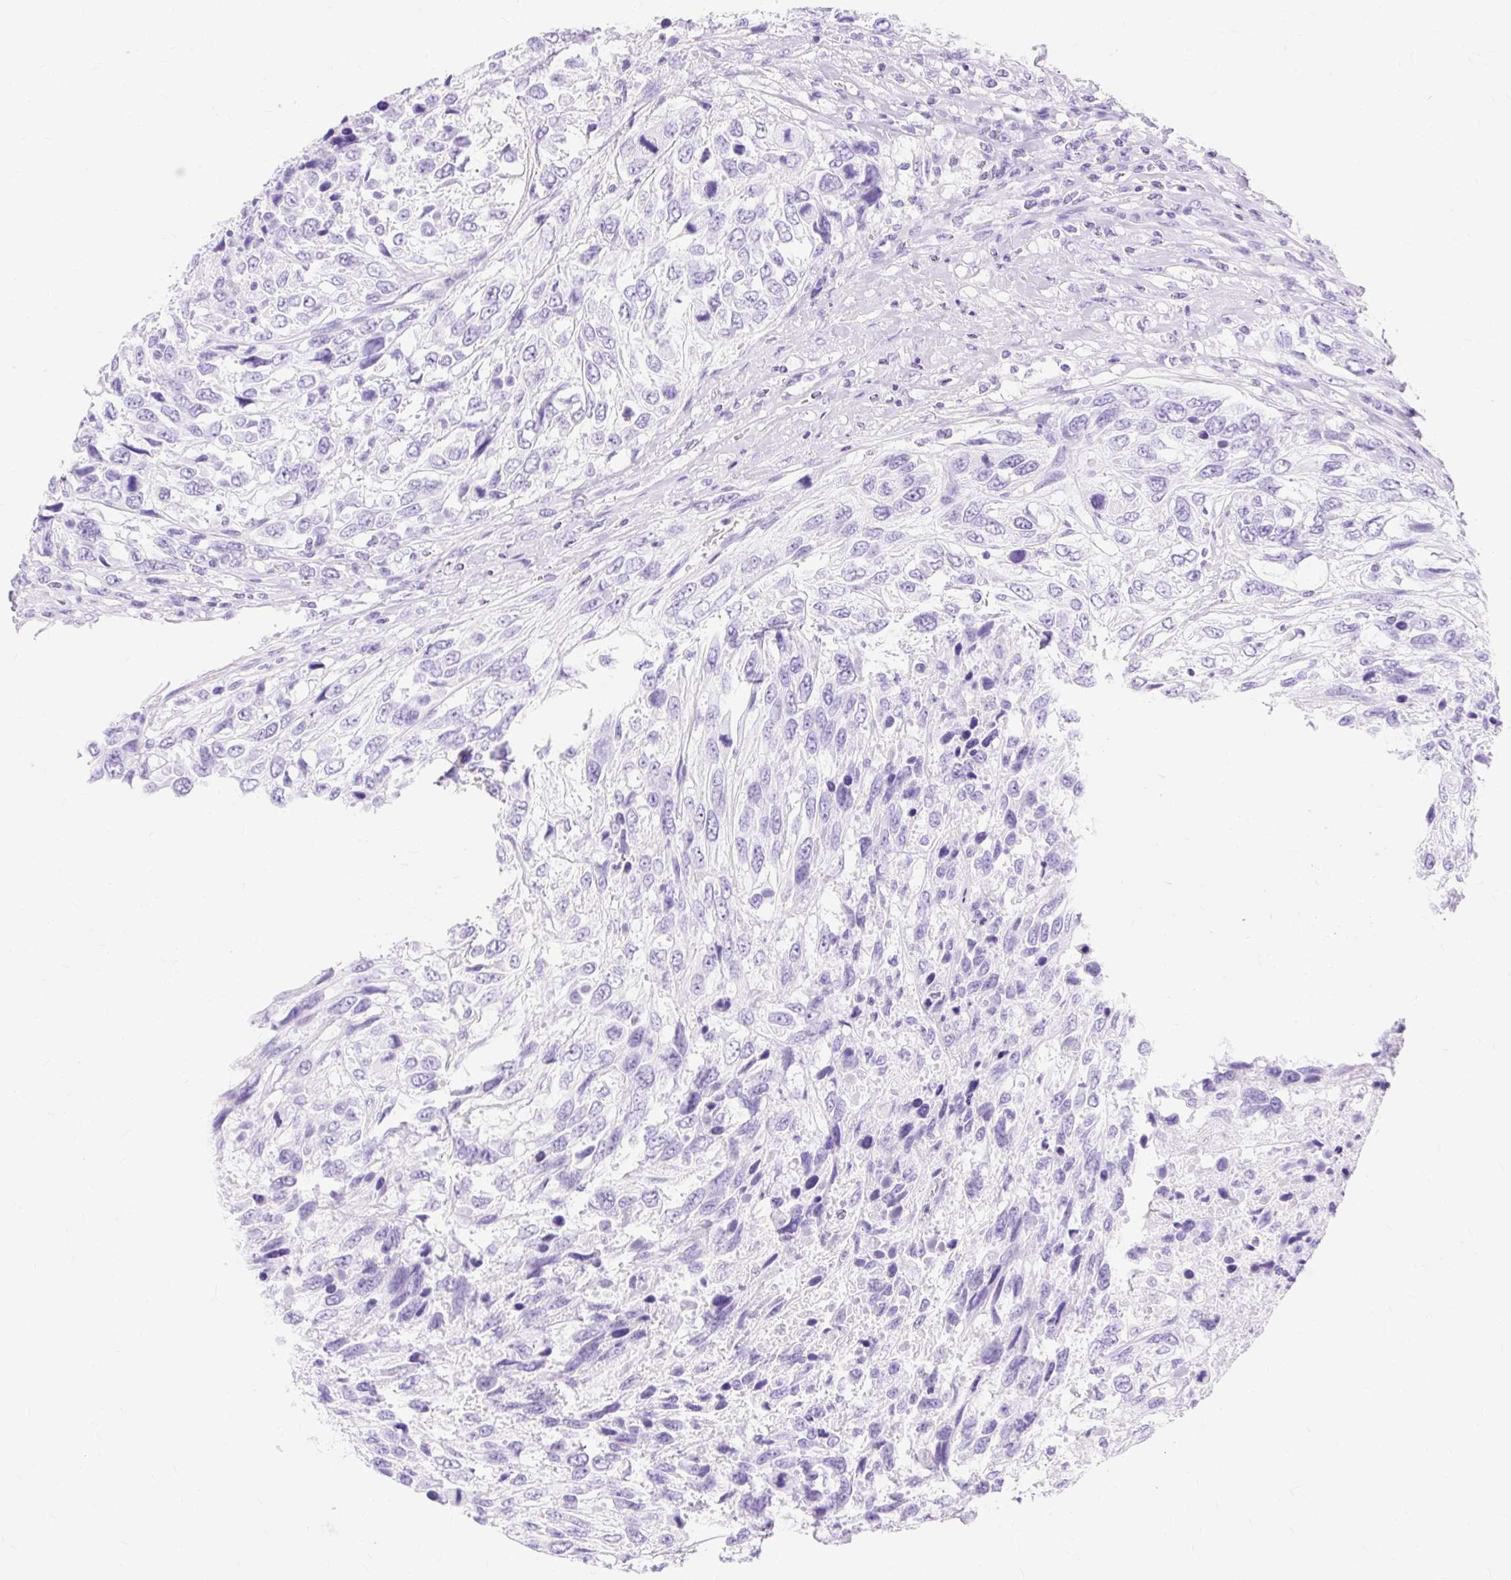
{"staining": {"intensity": "negative", "quantity": "none", "location": "none"}, "tissue": "urothelial cancer", "cell_type": "Tumor cells", "image_type": "cancer", "snomed": [{"axis": "morphology", "description": "Urothelial carcinoma, High grade"}, {"axis": "topography", "description": "Urinary bladder"}], "caption": "High power microscopy micrograph of an immunohistochemistry photomicrograph of high-grade urothelial carcinoma, revealing no significant expression in tumor cells. Brightfield microscopy of IHC stained with DAB (brown) and hematoxylin (blue), captured at high magnification.", "gene": "MBP", "patient": {"sex": "female", "age": 70}}